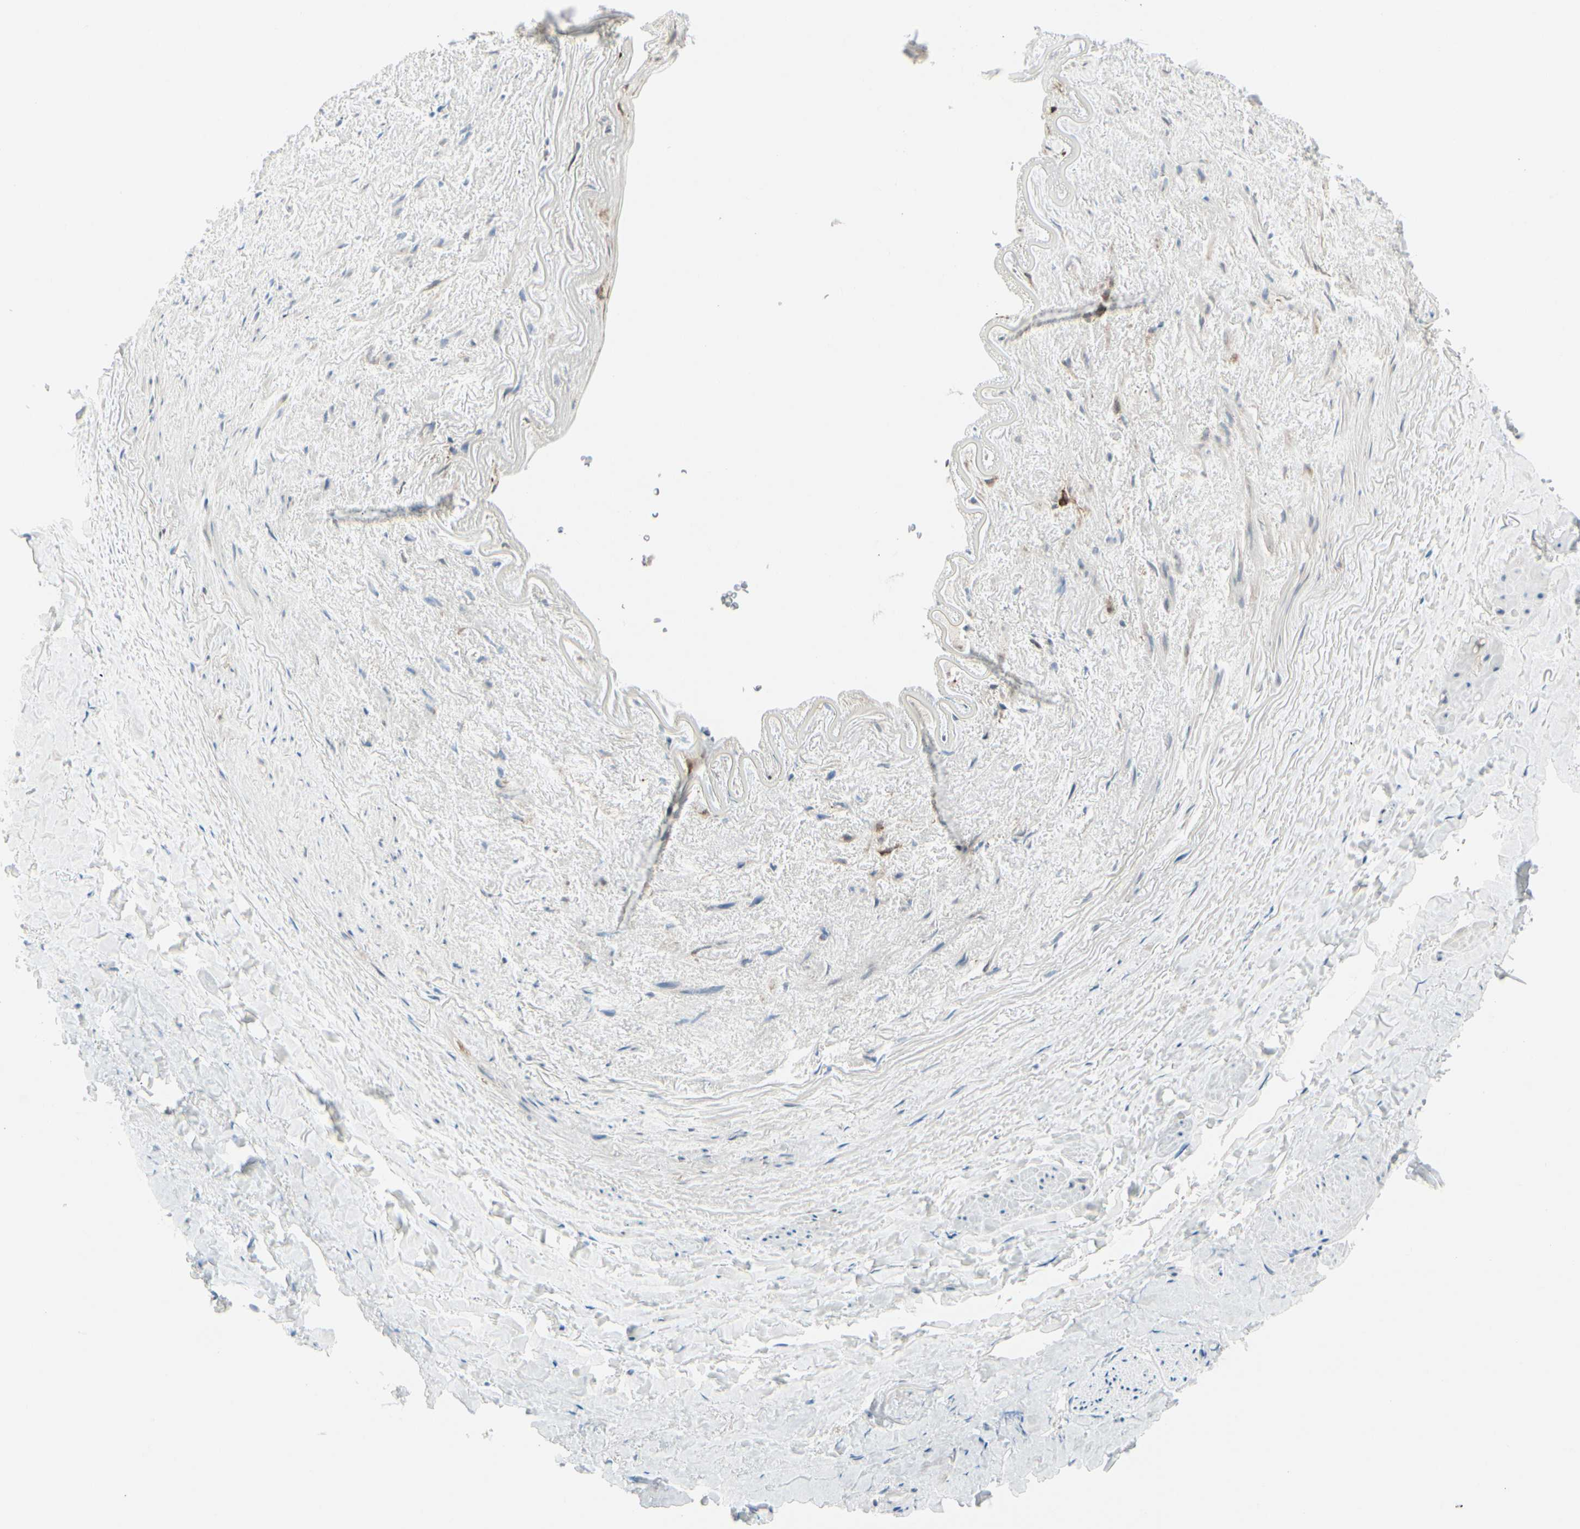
{"staining": {"intensity": "weak", "quantity": ">75%", "location": "cytoplasmic/membranous"}, "tissue": "adipose tissue", "cell_type": "Adipocytes", "image_type": "normal", "snomed": [{"axis": "morphology", "description": "Normal tissue, NOS"}, {"axis": "topography", "description": "Peripheral nerve tissue"}], "caption": "Adipose tissue stained with DAB IHC displays low levels of weak cytoplasmic/membranous positivity in approximately >75% of adipocytes. The protein of interest is shown in brown color, while the nuclei are stained blue.", "gene": "TRAF1", "patient": {"sex": "male", "age": 70}}